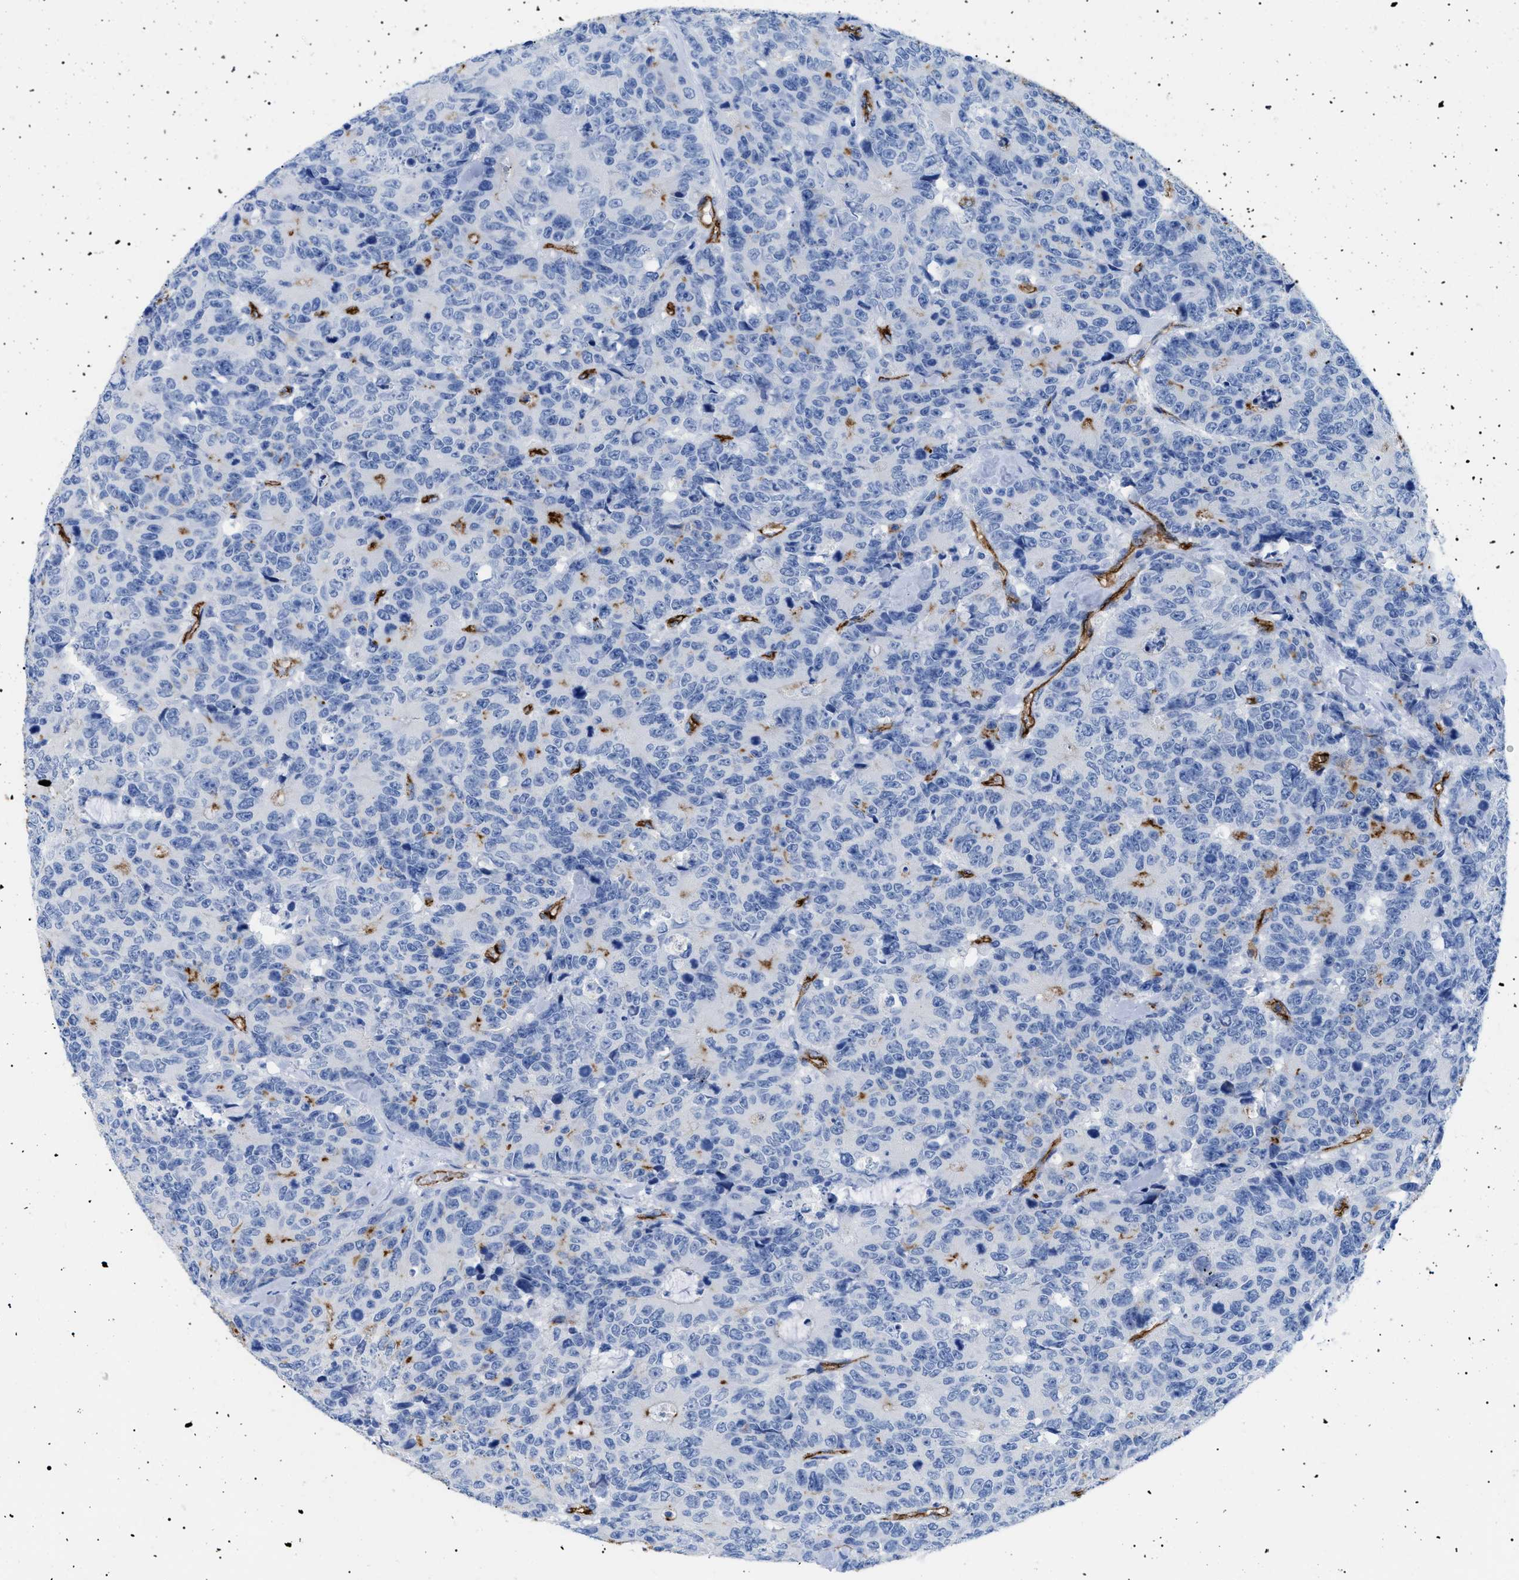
{"staining": {"intensity": "negative", "quantity": "none", "location": "none"}, "tissue": "colorectal cancer", "cell_type": "Tumor cells", "image_type": "cancer", "snomed": [{"axis": "morphology", "description": "Adenocarcinoma, NOS"}, {"axis": "topography", "description": "Colon"}], "caption": "The photomicrograph reveals no staining of tumor cells in adenocarcinoma (colorectal).", "gene": "PODXL", "patient": {"sex": "female", "age": 86}}